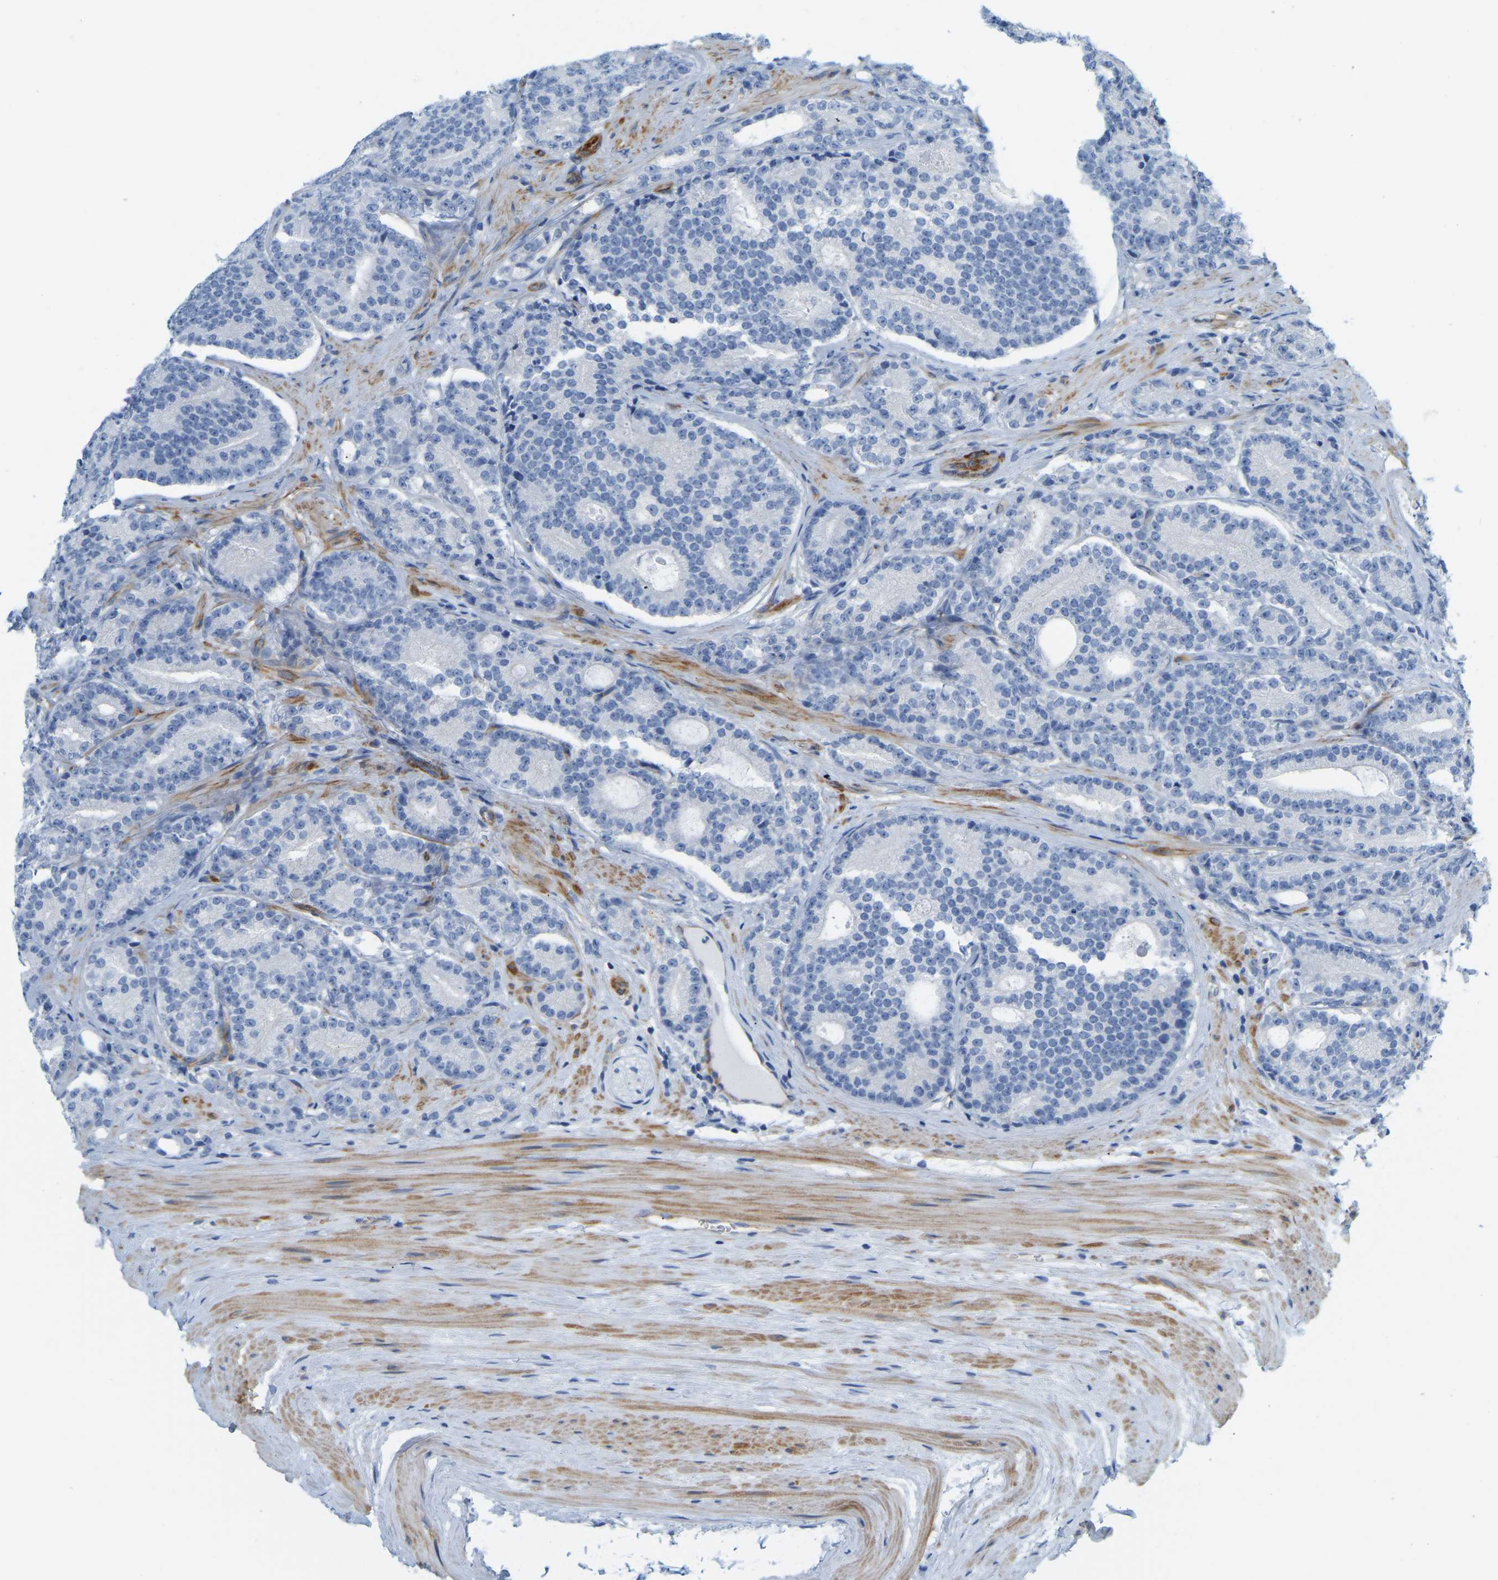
{"staining": {"intensity": "negative", "quantity": "none", "location": "none"}, "tissue": "prostate cancer", "cell_type": "Tumor cells", "image_type": "cancer", "snomed": [{"axis": "morphology", "description": "Adenocarcinoma, High grade"}, {"axis": "topography", "description": "Prostate"}], "caption": "Prostate adenocarcinoma (high-grade) stained for a protein using immunohistochemistry reveals no positivity tumor cells.", "gene": "MYL3", "patient": {"sex": "male", "age": 61}}